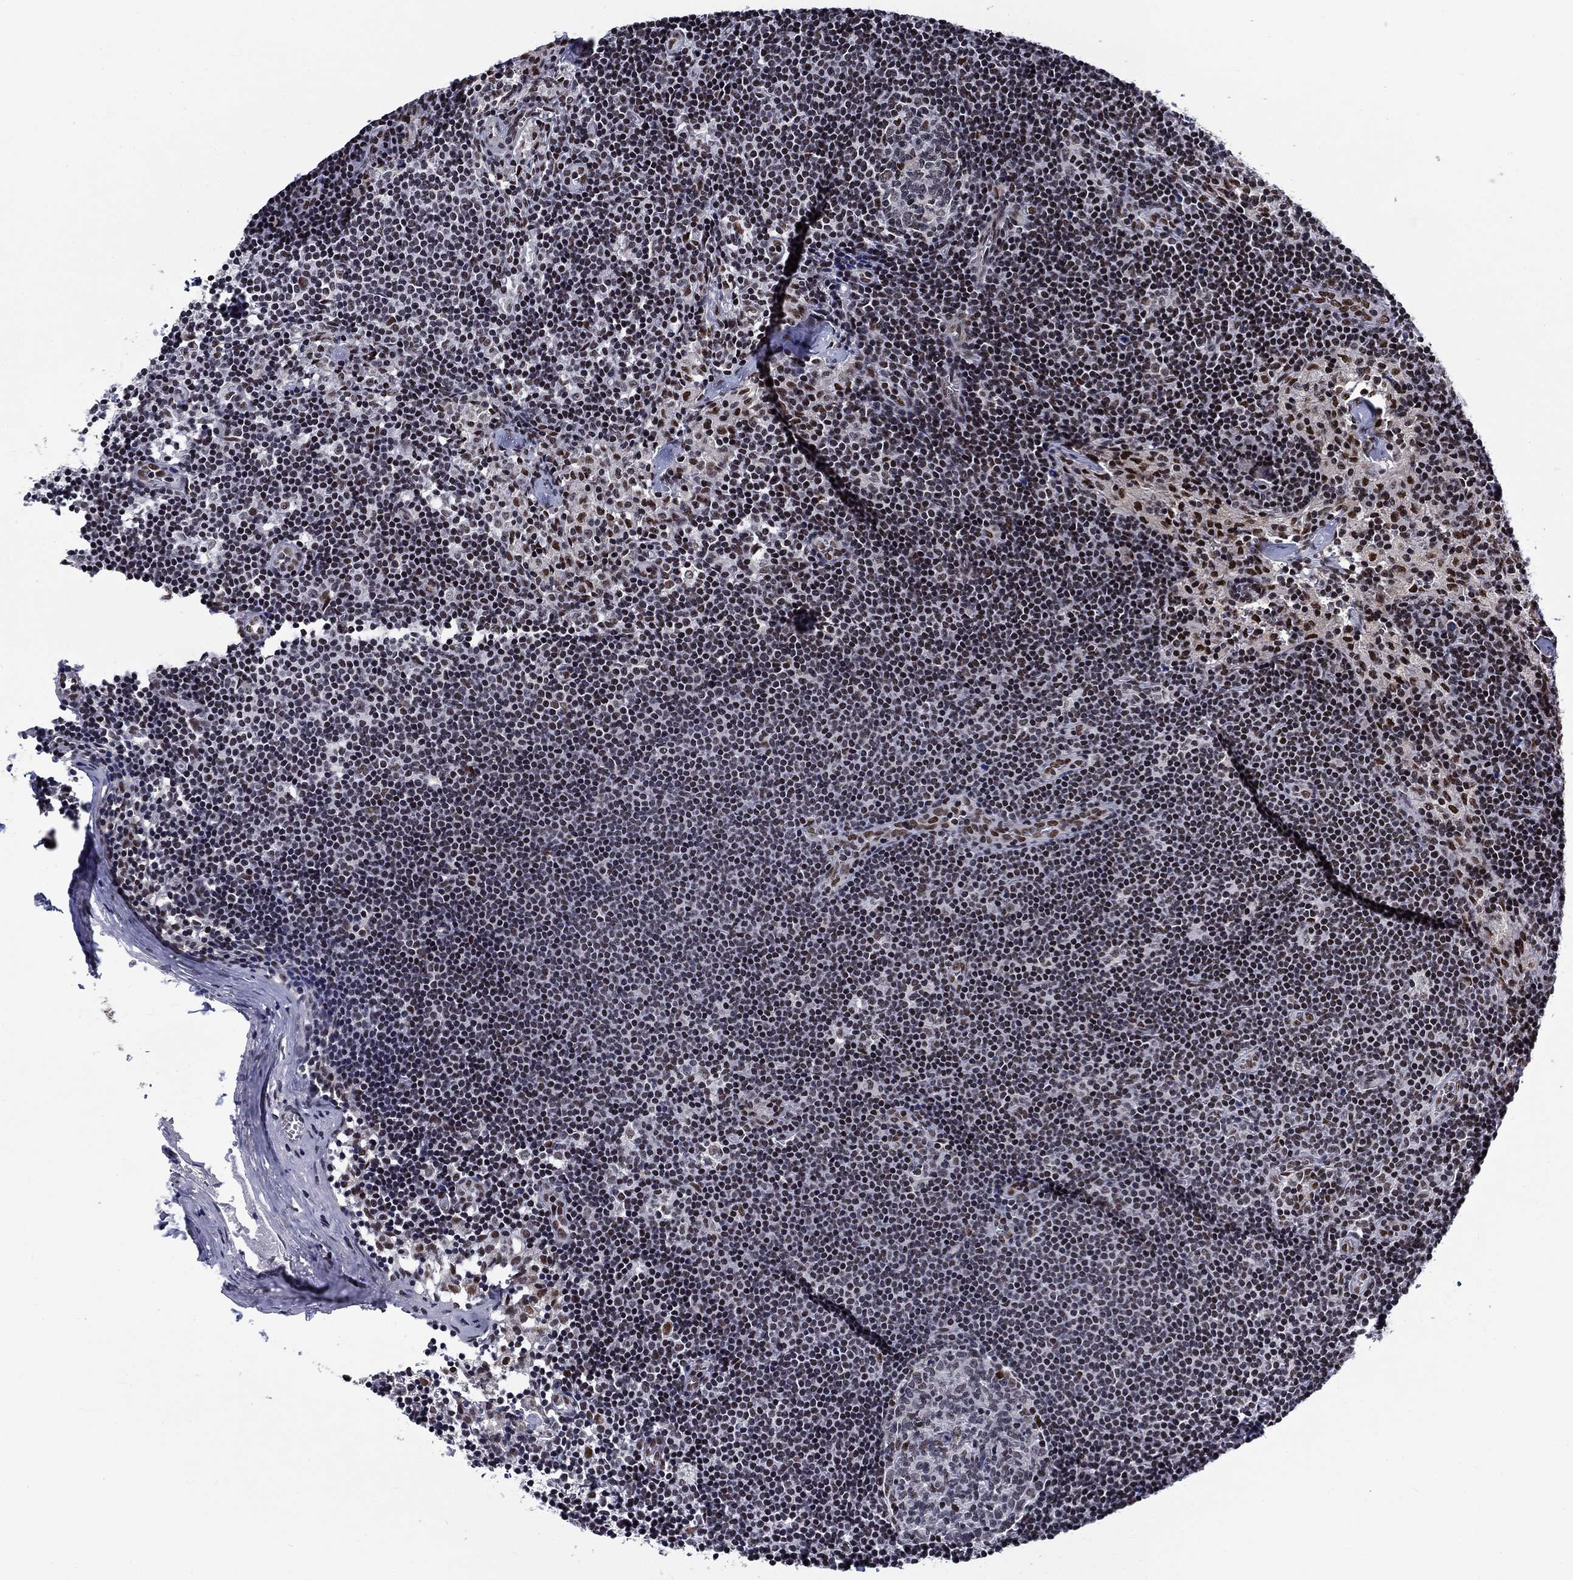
{"staining": {"intensity": "moderate", "quantity": "<25%", "location": "nuclear"}, "tissue": "lymph node", "cell_type": "Germinal center cells", "image_type": "normal", "snomed": [{"axis": "morphology", "description": "Normal tissue, NOS"}, {"axis": "topography", "description": "Lymph node"}], "caption": "Immunohistochemistry of unremarkable lymph node demonstrates low levels of moderate nuclear positivity in approximately <25% of germinal center cells.", "gene": "RPRD1B", "patient": {"sex": "female", "age": 52}}